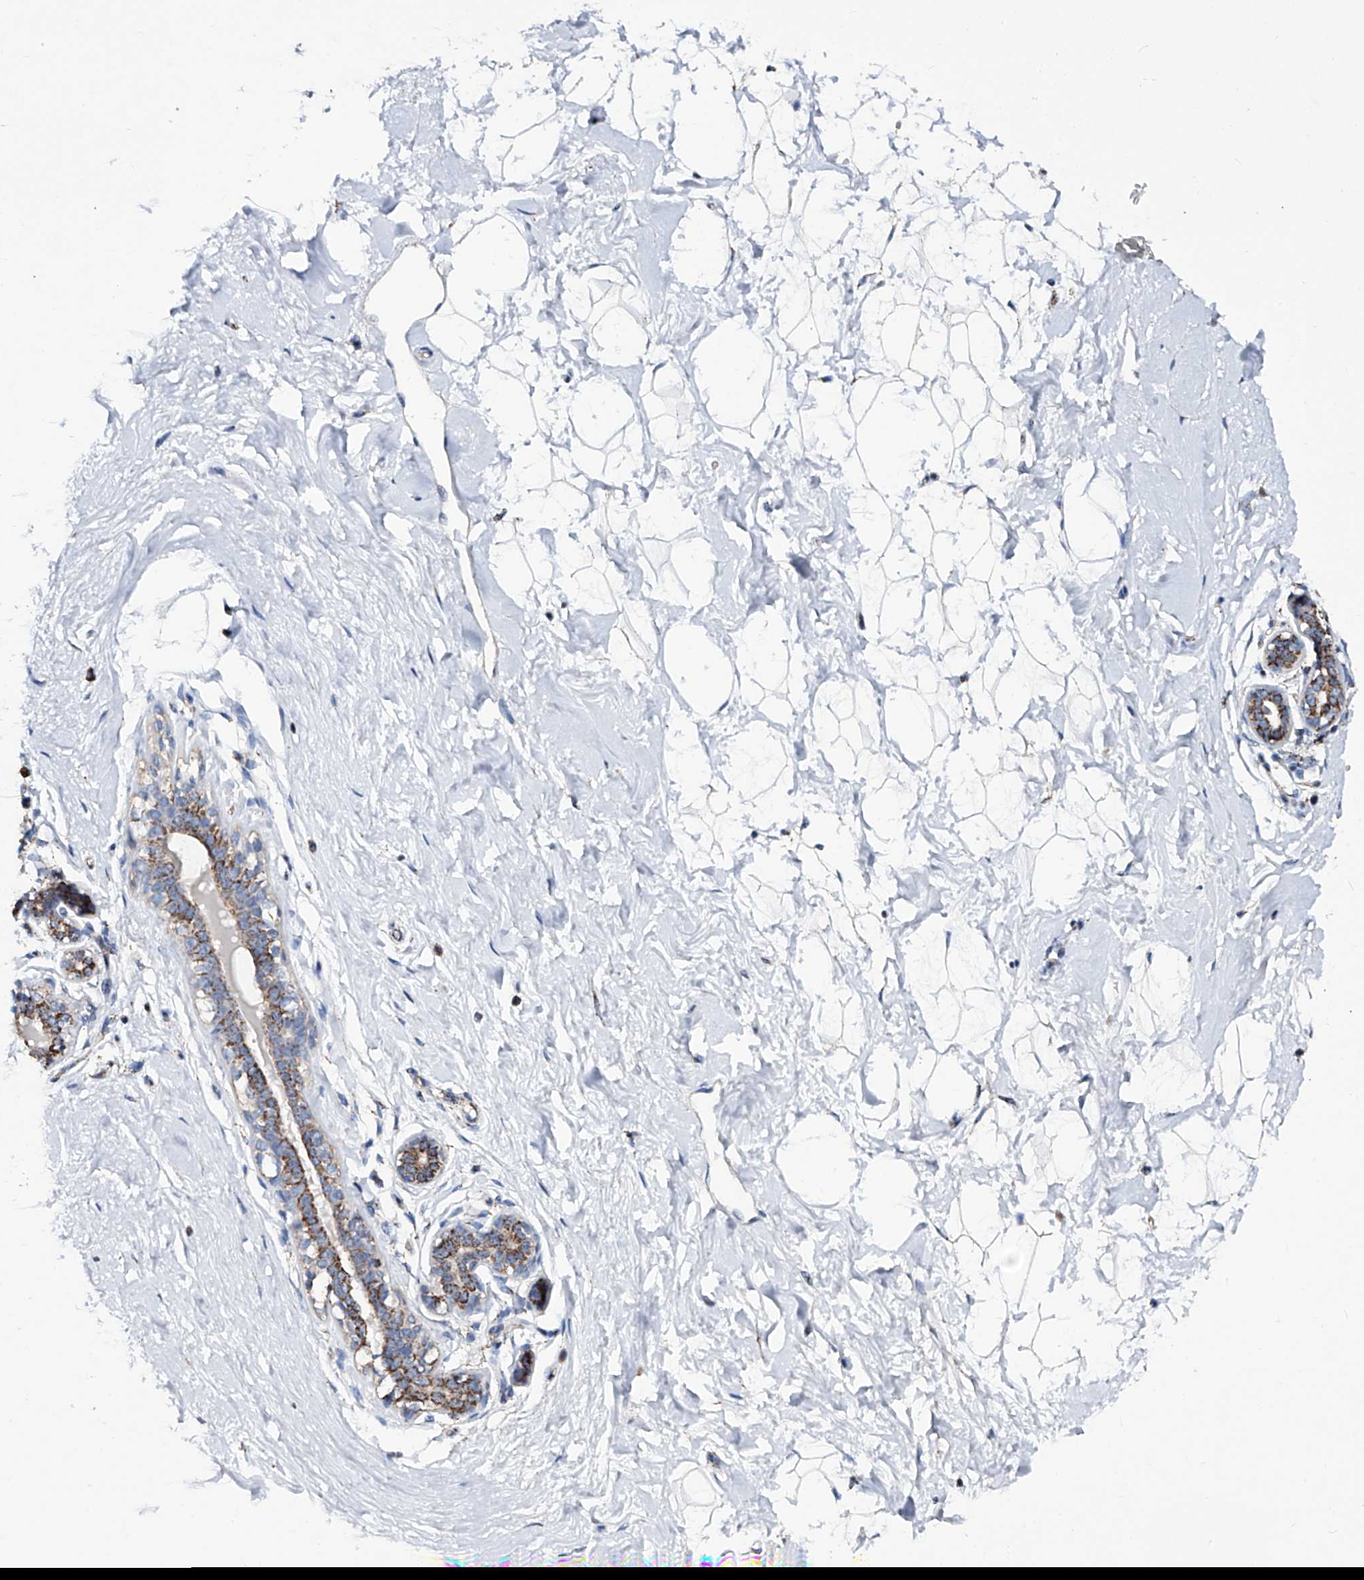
{"staining": {"intensity": "weak", "quantity": "25%-75%", "location": "cytoplasmic/membranous"}, "tissue": "breast", "cell_type": "Adipocytes", "image_type": "normal", "snomed": [{"axis": "morphology", "description": "Normal tissue, NOS"}, {"axis": "morphology", "description": "Adenoma, NOS"}, {"axis": "topography", "description": "Breast"}], "caption": "Breast stained for a protein displays weak cytoplasmic/membranous positivity in adipocytes. The protein is stained brown, and the nuclei are stained in blue (DAB IHC with brightfield microscopy, high magnification).", "gene": "NHS", "patient": {"sex": "female", "age": 23}}